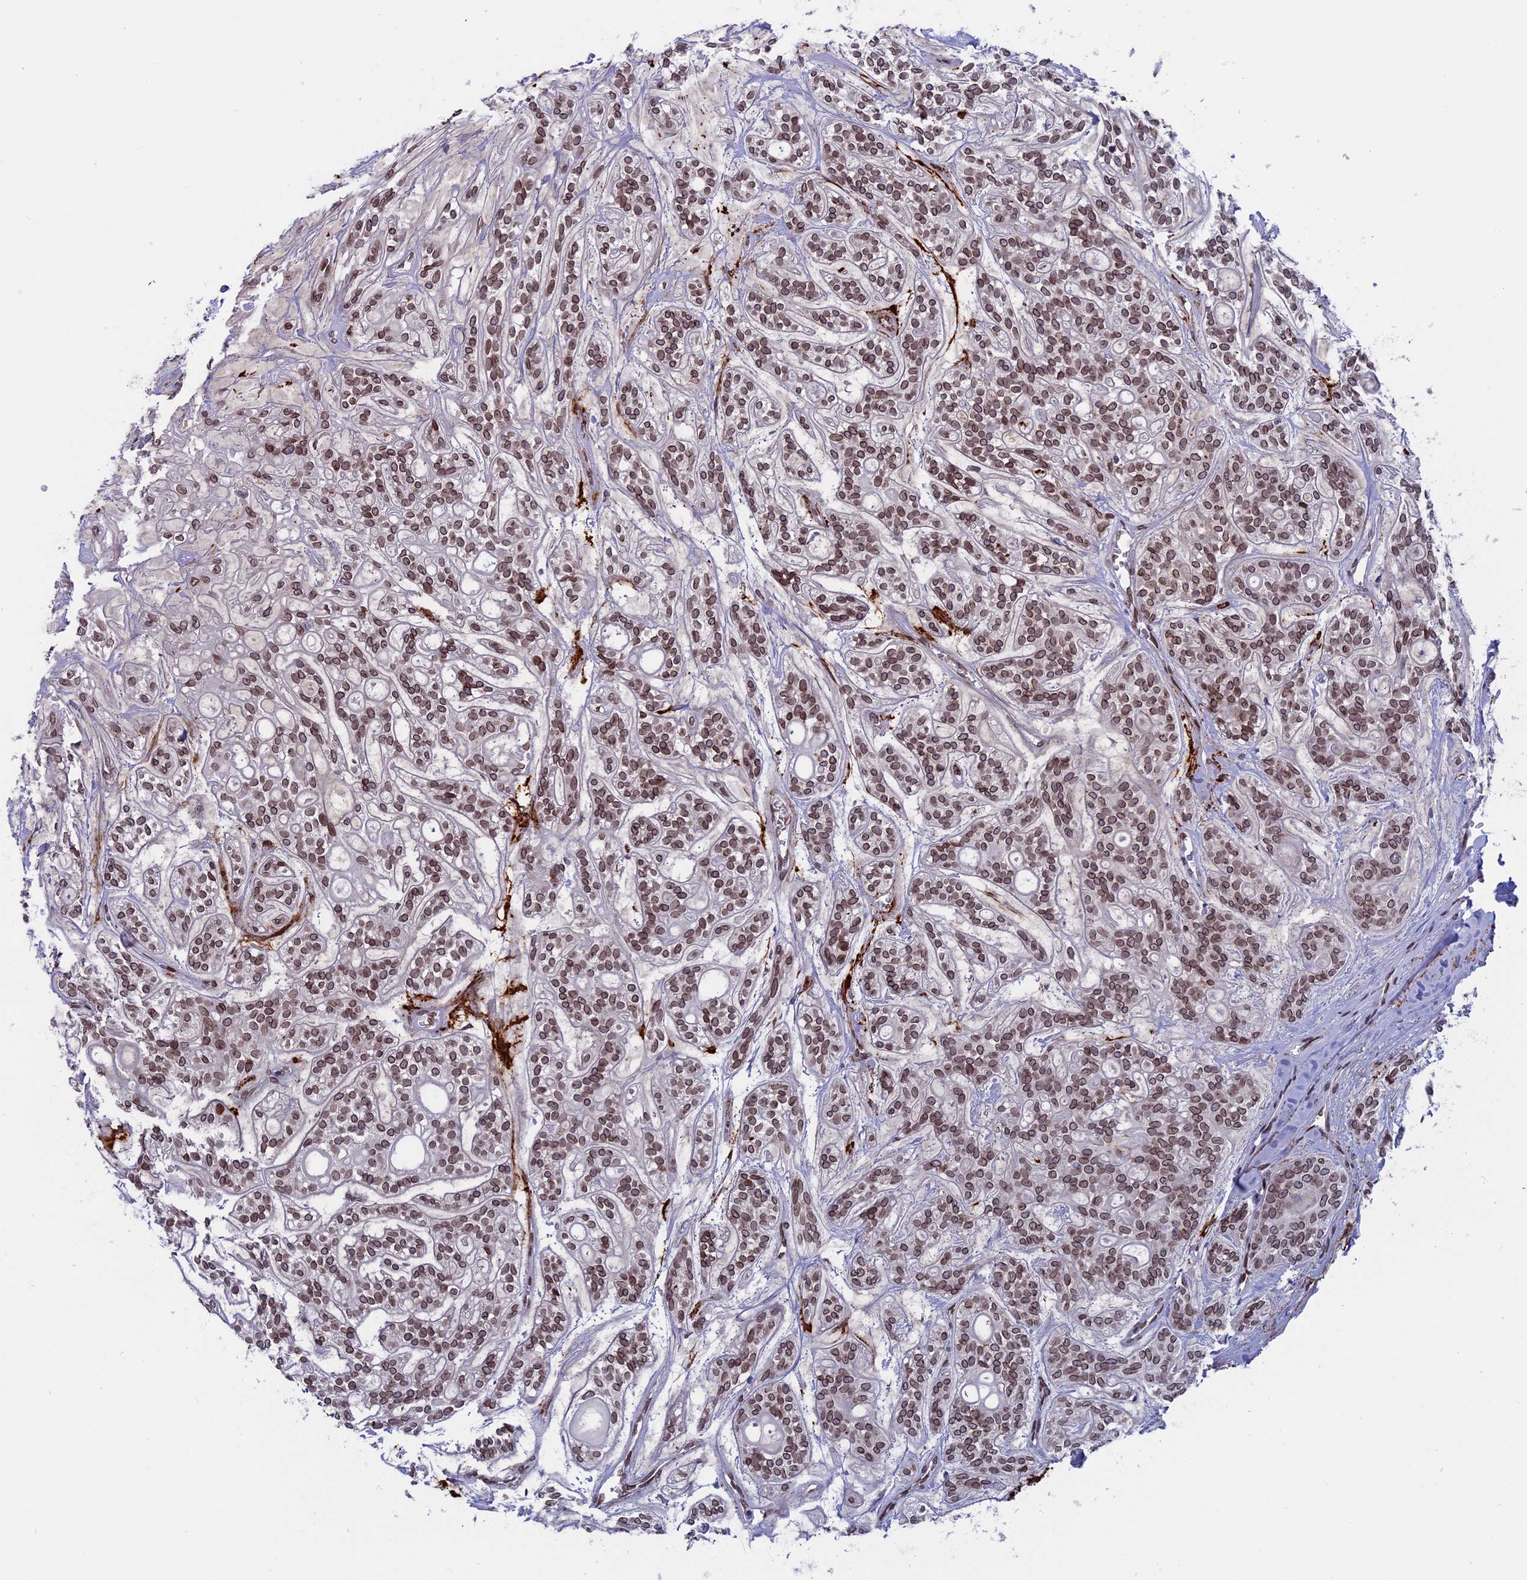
{"staining": {"intensity": "moderate", "quantity": ">75%", "location": "cytoplasmic/membranous,nuclear"}, "tissue": "head and neck cancer", "cell_type": "Tumor cells", "image_type": "cancer", "snomed": [{"axis": "morphology", "description": "Adenocarcinoma, NOS"}, {"axis": "topography", "description": "Head-Neck"}], "caption": "Head and neck cancer (adenocarcinoma) was stained to show a protein in brown. There is medium levels of moderate cytoplasmic/membranous and nuclear positivity in approximately >75% of tumor cells. (DAB (3,3'-diaminobenzidine) IHC with brightfield microscopy, high magnification).", "gene": "GPSM1", "patient": {"sex": "male", "age": 66}}